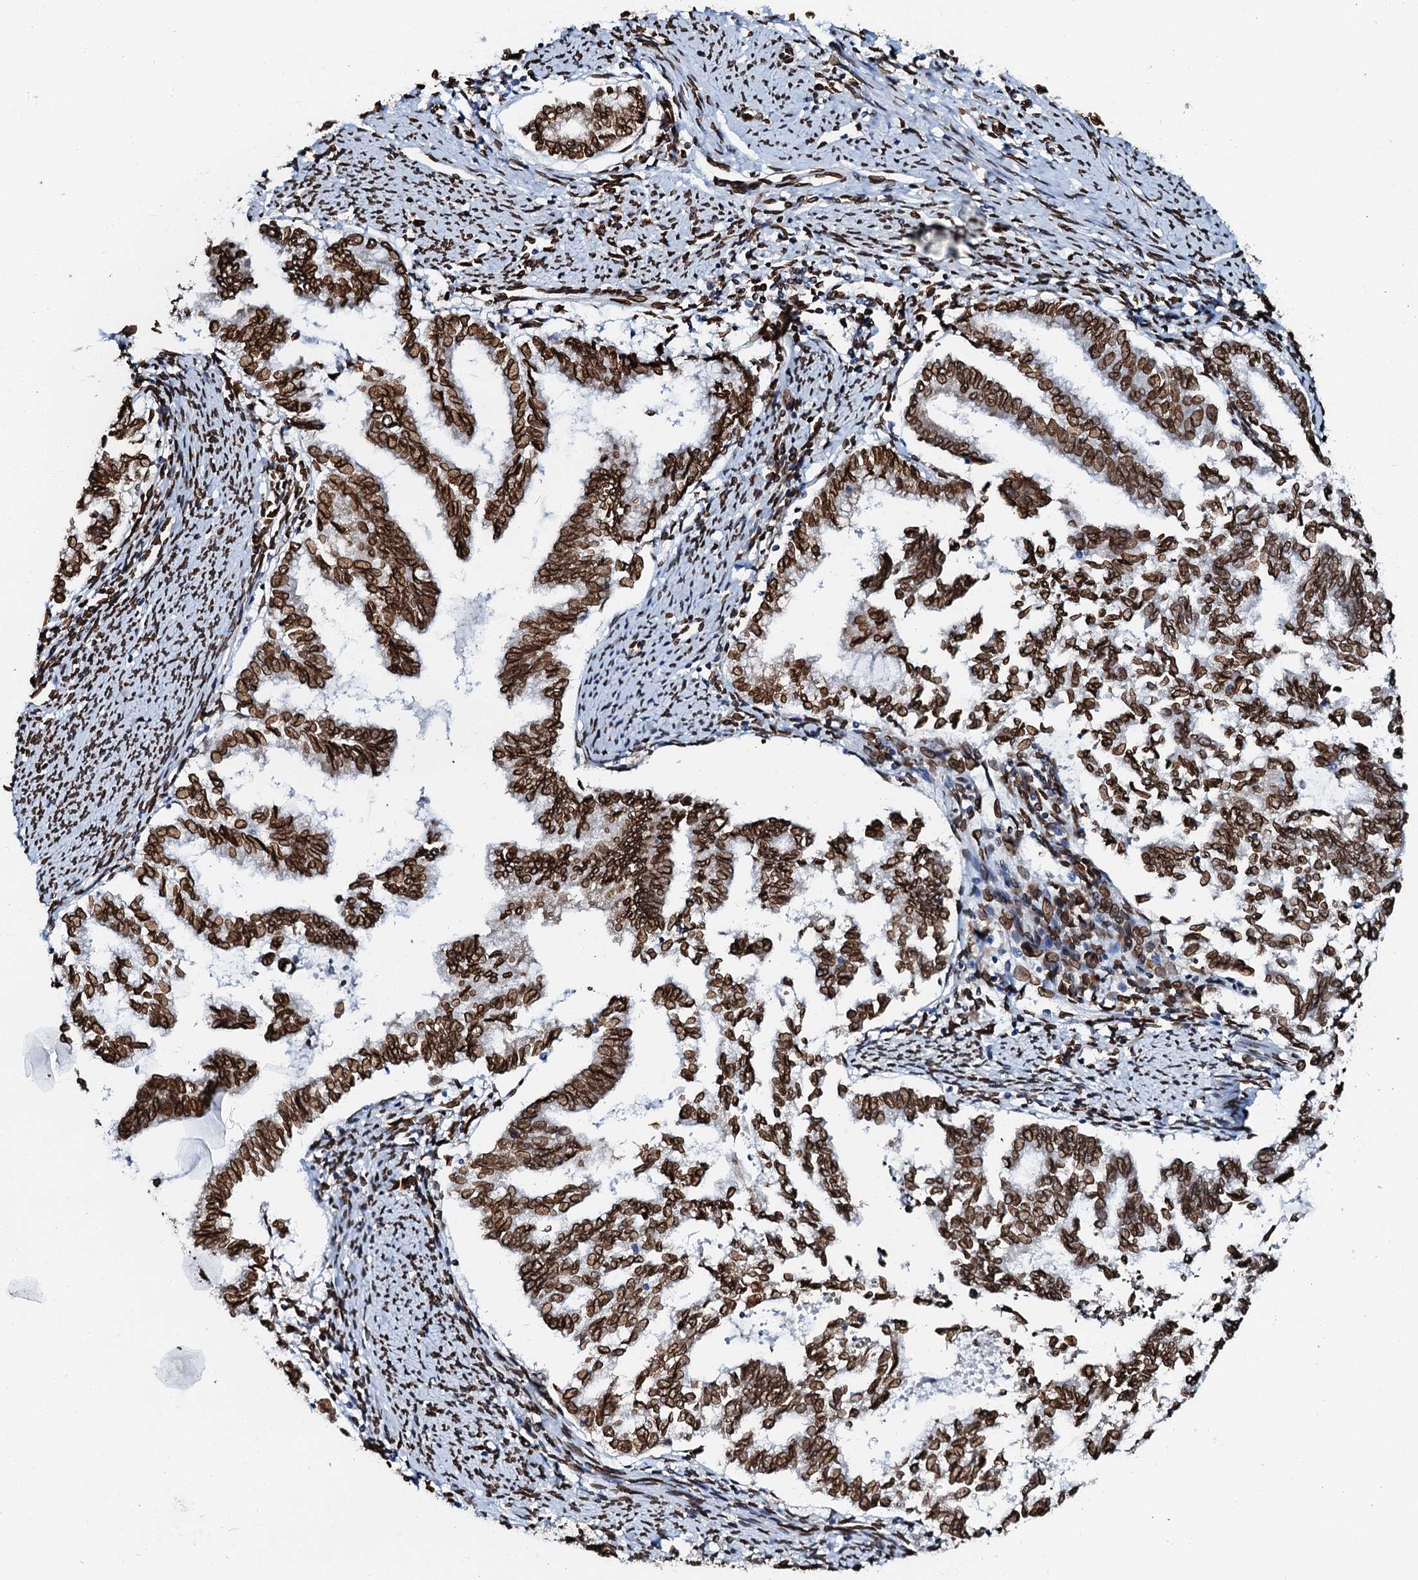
{"staining": {"intensity": "strong", "quantity": ">75%", "location": "nuclear"}, "tissue": "endometrial cancer", "cell_type": "Tumor cells", "image_type": "cancer", "snomed": [{"axis": "morphology", "description": "Adenocarcinoma, NOS"}, {"axis": "topography", "description": "Endometrium"}], "caption": "Endometrial cancer (adenocarcinoma) stained with DAB immunohistochemistry reveals high levels of strong nuclear staining in about >75% of tumor cells.", "gene": "KATNAL2", "patient": {"sex": "female", "age": 79}}